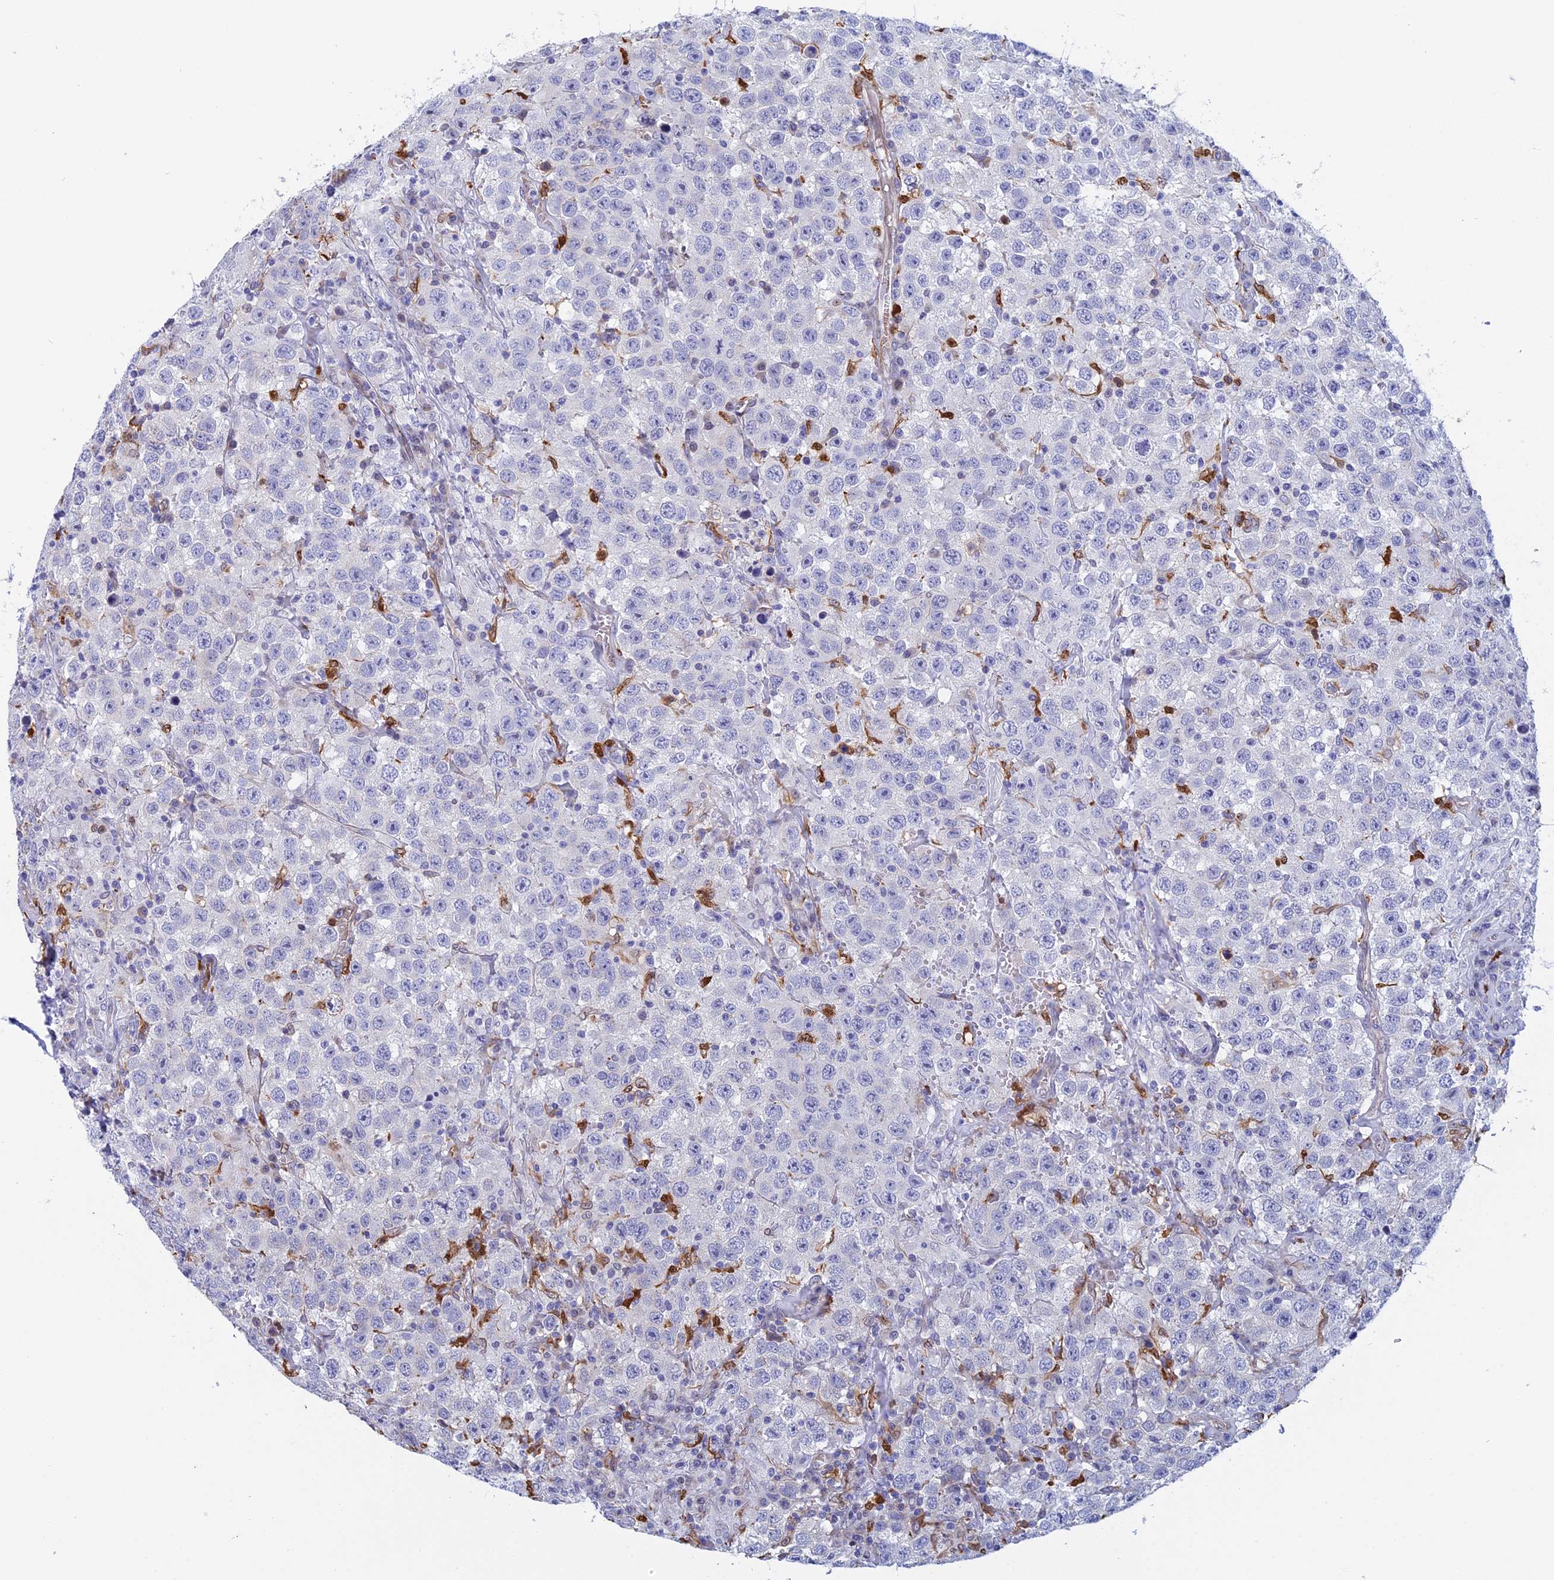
{"staining": {"intensity": "negative", "quantity": "none", "location": "none"}, "tissue": "testis cancer", "cell_type": "Tumor cells", "image_type": "cancer", "snomed": [{"axis": "morphology", "description": "Seminoma, NOS"}, {"axis": "topography", "description": "Testis"}], "caption": "Testis seminoma stained for a protein using IHC shows no staining tumor cells.", "gene": "SLC26A1", "patient": {"sex": "male", "age": 41}}